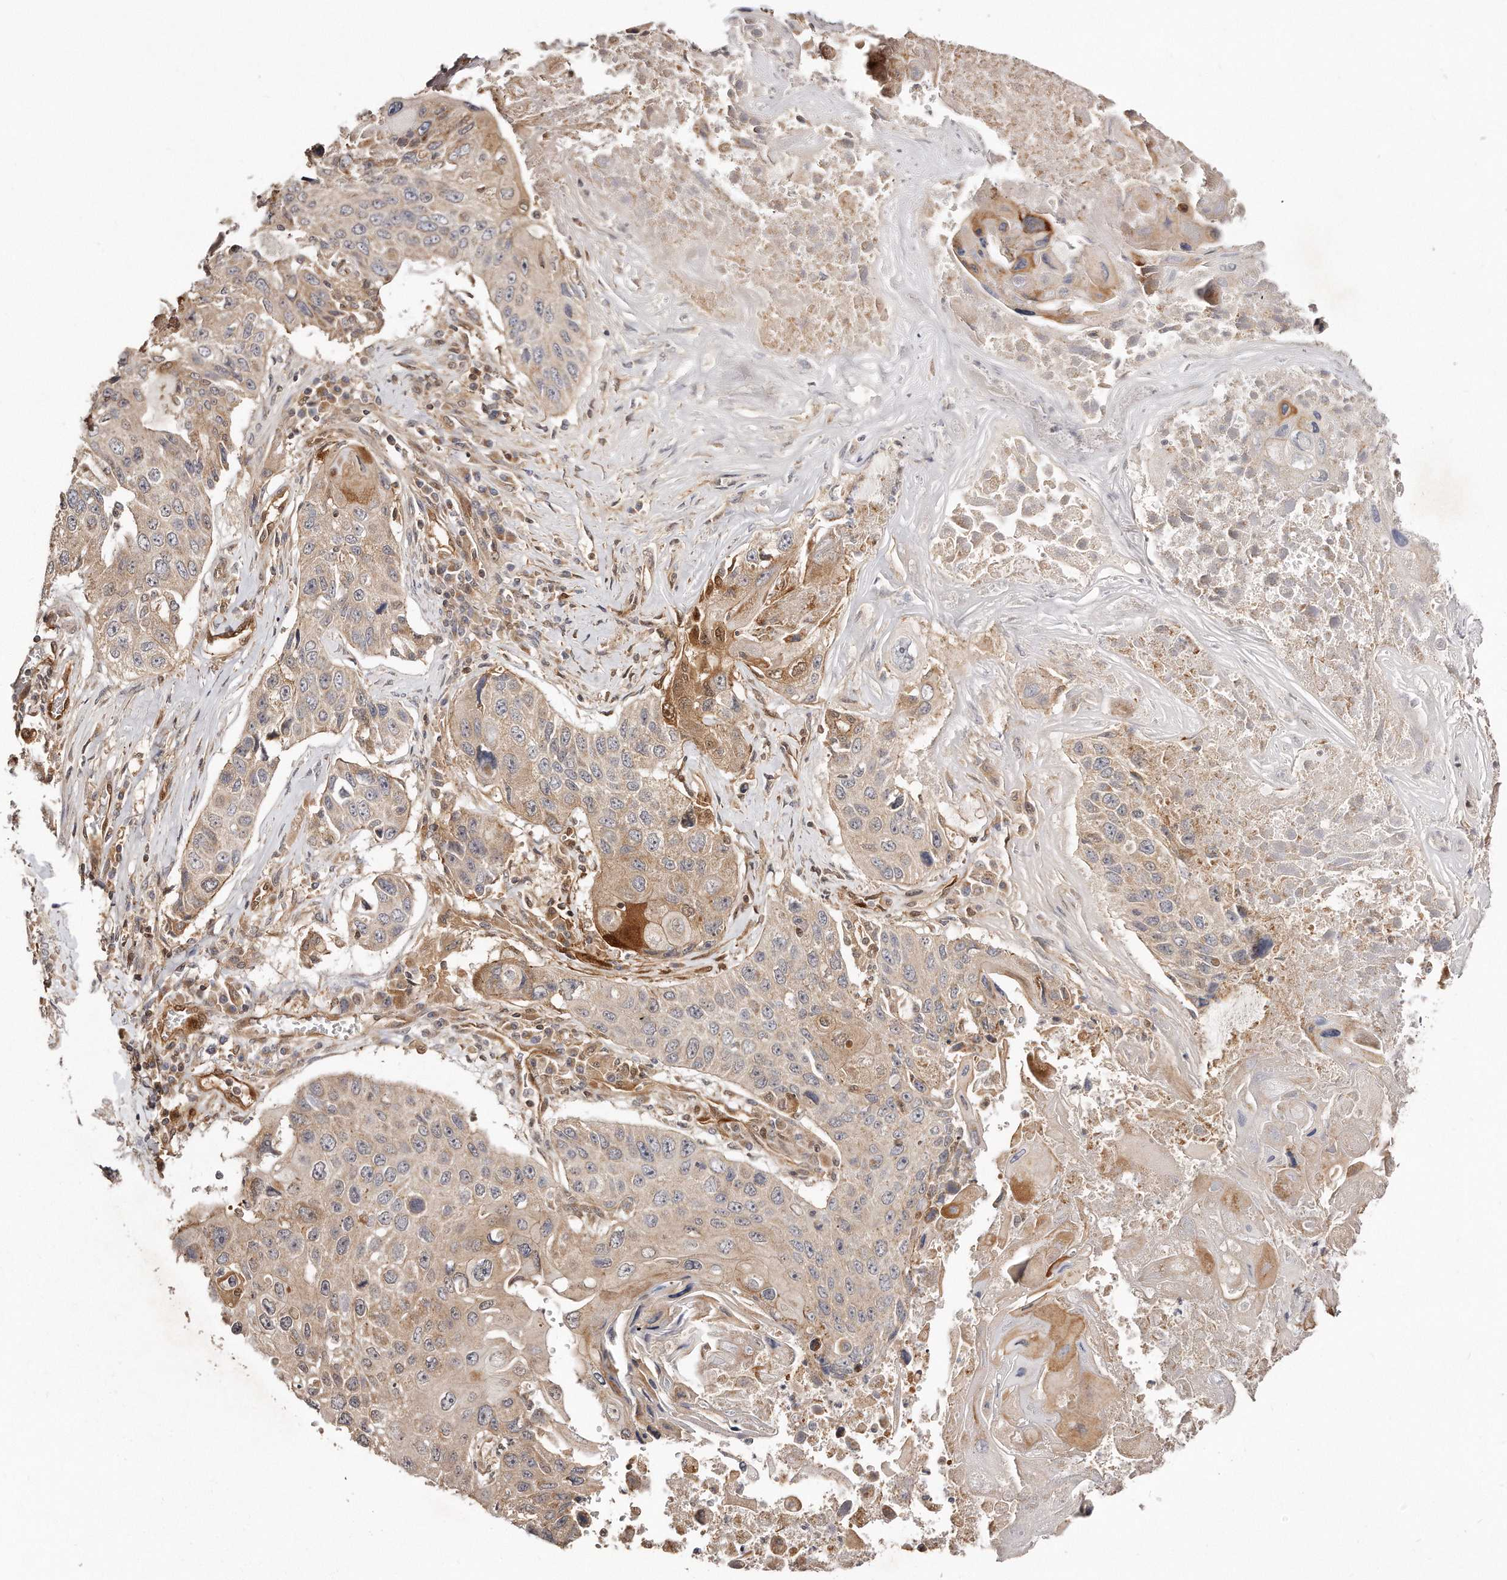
{"staining": {"intensity": "moderate", "quantity": "<25%", "location": "cytoplasmic/membranous"}, "tissue": "lung cancer", "cell_type": "Tumor cells", "image_type": "cancer", "snomed": [{"axis": "morphology", "description": "Squamous cell carcinoma, NOS"}, {"axis": "topography", "description": "Lung"}], "caption": "Approximately <25% of tumor cells in lung cancer reveal moderate cytoplasmic/membranous protein expression as visualized by brown immunohistochemical staining.", "gene": "GBP4", "patient": {"sex": "male", "age": 61}}